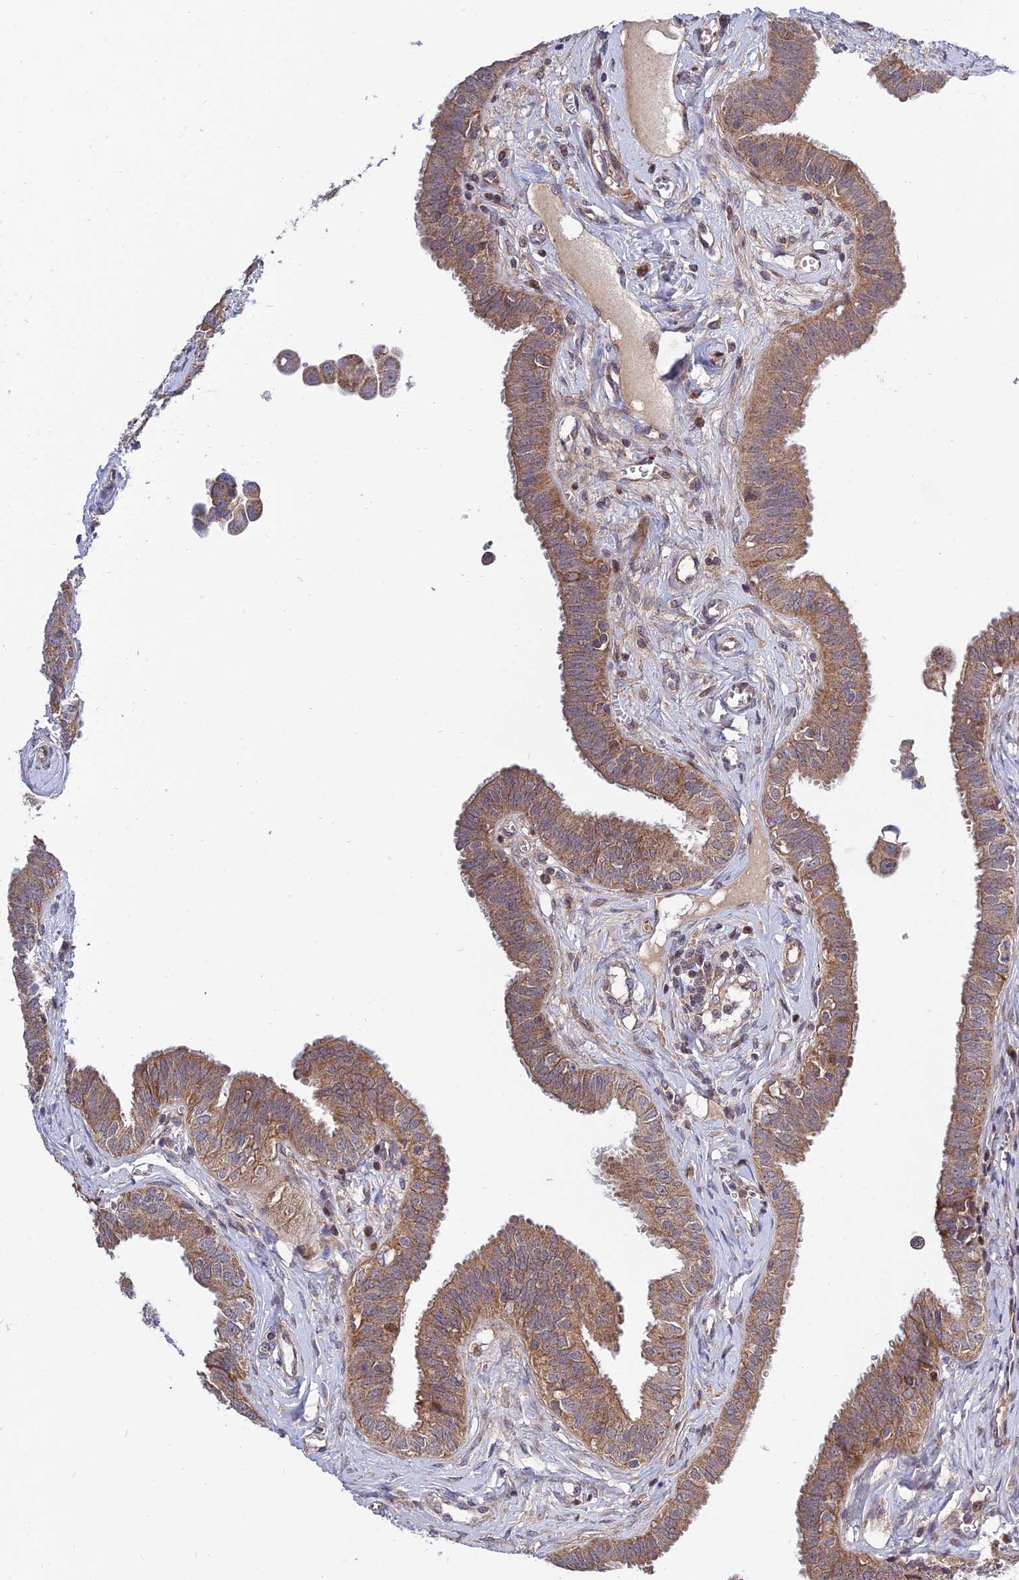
{"staining": {"intensity": "moderate", "quantity": ">75%", "location": "cytoplasmic/membranous"}, "tissue": "fallopian tube", "cell_type": "Glandular cells", "image_type": "normal", "snomed": [{"axis": "morphology", "description": "Normal tissue, NOS"}, {"axis": "morphology", "description": "Carcinoma, NOS"}, {"axis": "topography", "description": "Fallopian tube"}, {"axis": "topography", "description": "Ovary"}], "caption": "A high-resolution histopathology image shows IHC staining of benign fallopian tube, which reveals moderate cytoplasmic/membranous staining in approximately >75% of glandular cells. Nuclei are stained in blue.", "gene": "PLEKHG2", "patient": {"sex": "female", "age": 59}}